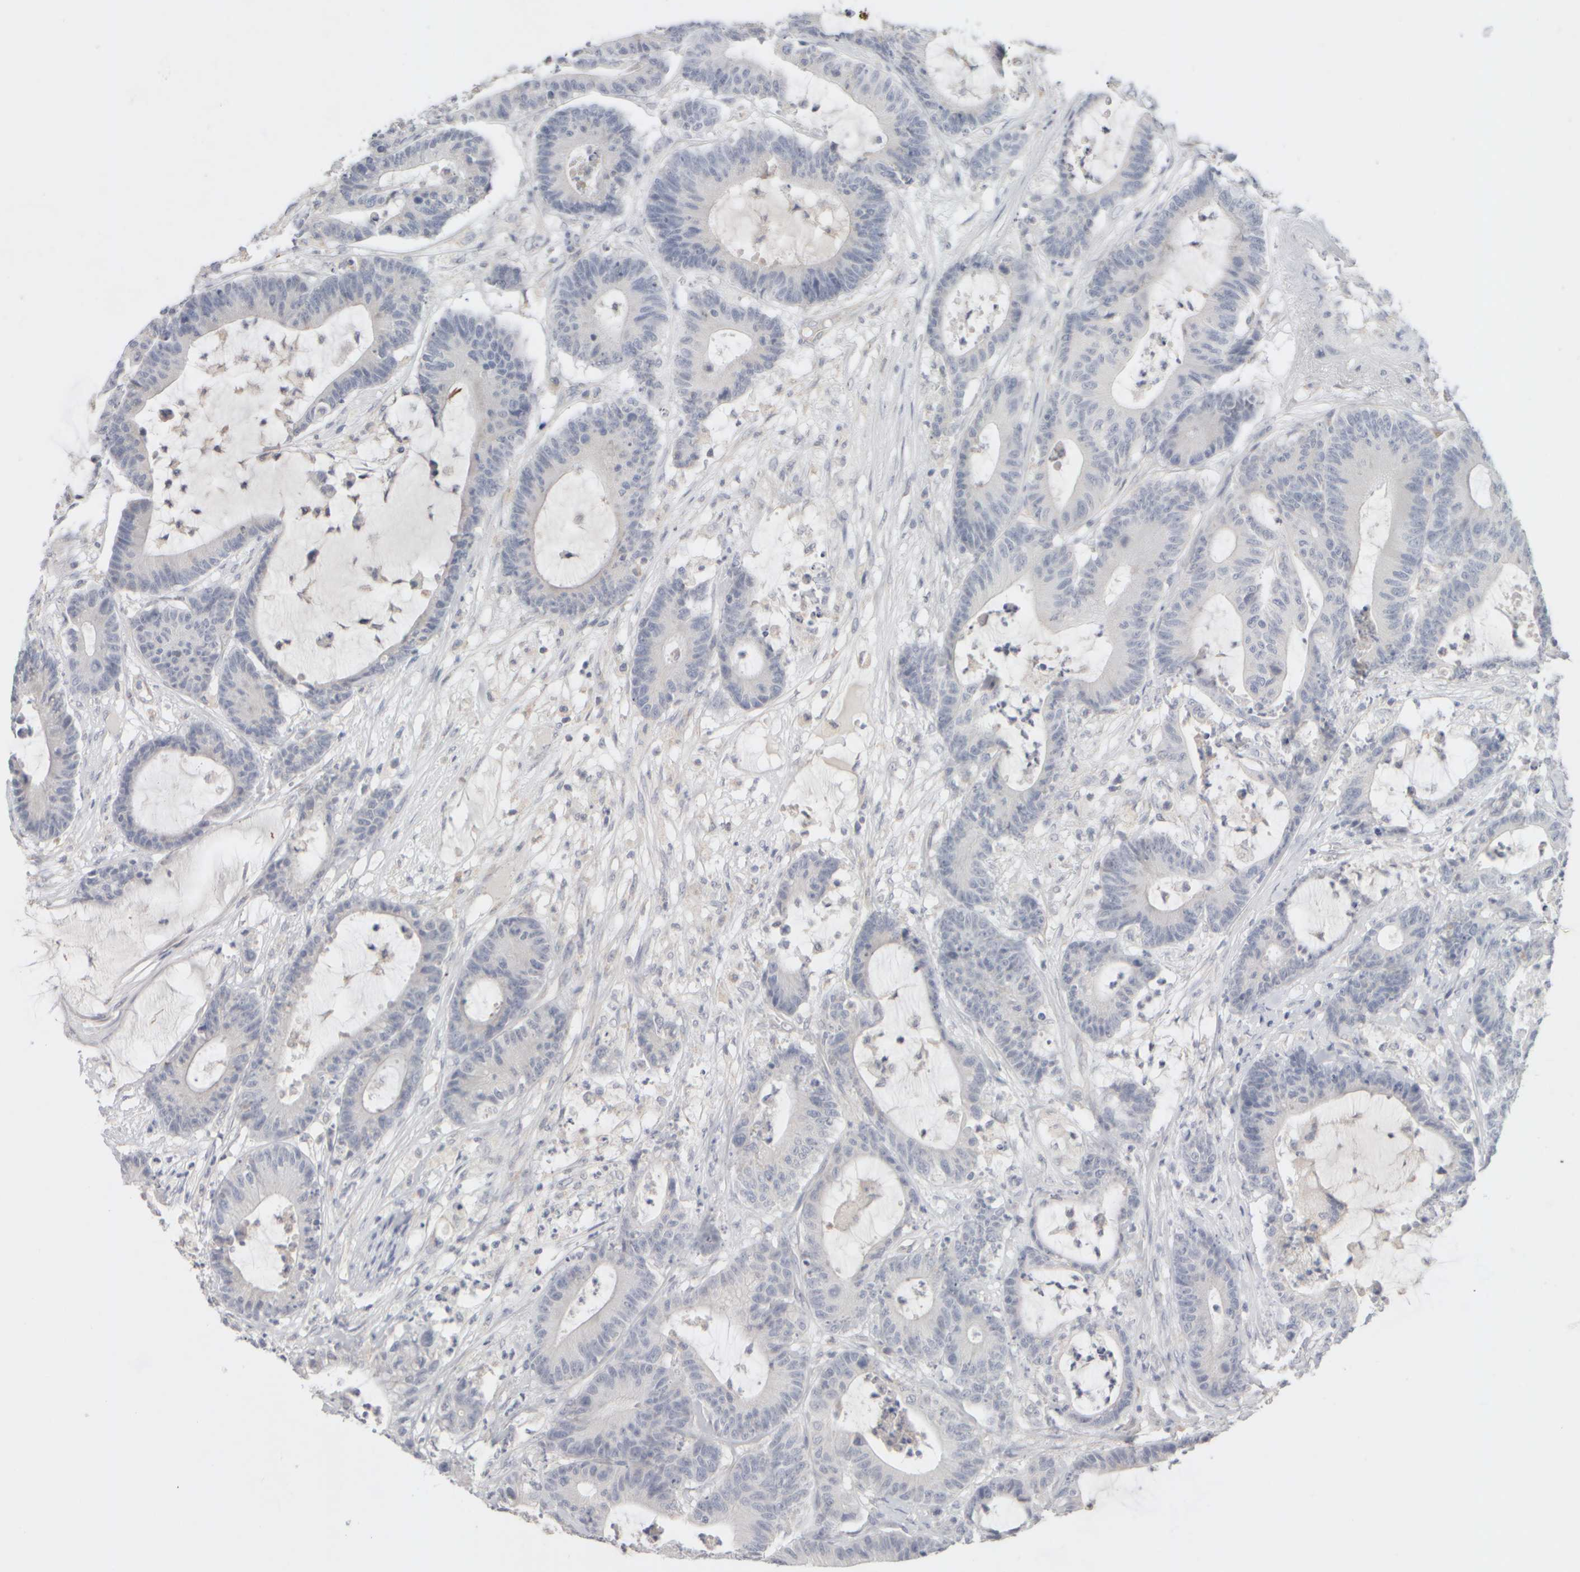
{"staining": {"intensity": "negative", "quantity": "none", "location": "none"}, "tissue": "colorectal cancer", "cell_type": "Tumor cells", "image_type": "cancer", "snomed": [{"axis": "morphology", "description": "Adenocarcinoma, NOS"}, {"axis": "topography", "description": "Colon"}], "caption": "Protein analysis of adenocarcinoma (colorectal) reveals no significant staining in tumor cells.", "gene": "ZNF112", "patient": {"sex": "female", "age": 84}}